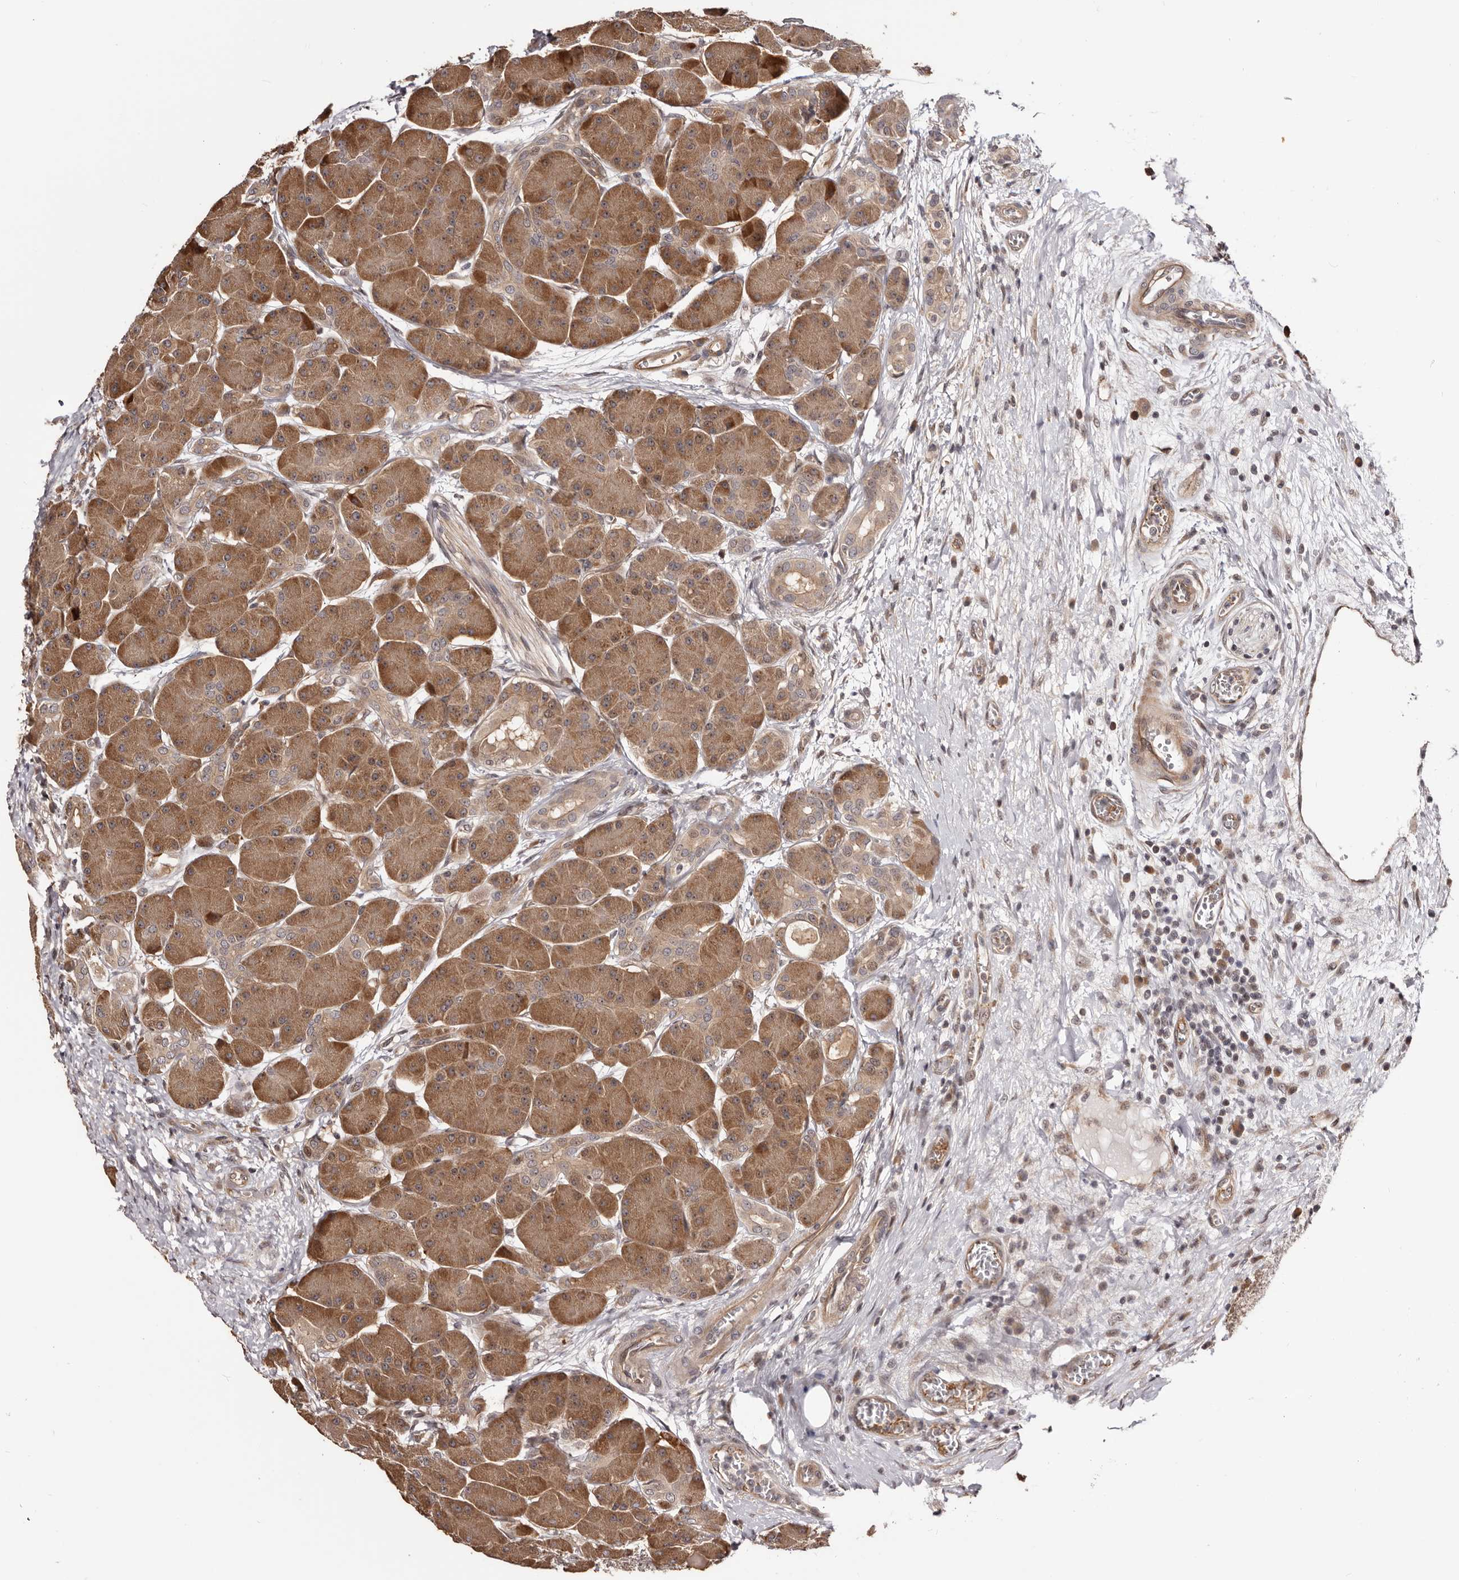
{"staining": {"intensity": "strong", "quantity": ">75%", "location": "cytoplasmic/membranous"}, "tissue": "pancreas", "cell_type": "Exocrine glandular cells", "image_type": "normal", "snomed": [{"axis": "morphology", "description": "Normal tissue, NOS"}, {"axis": "topography", "description": "Pancreas"}], "caption": "Protein expression analysis of normal pancreas shows strong cytoplasmic/membranous positivity in approximately >75% of exocrine glandular cells.", "gene": "NOL12", "patient": {"sex": "male", "age": 63}}